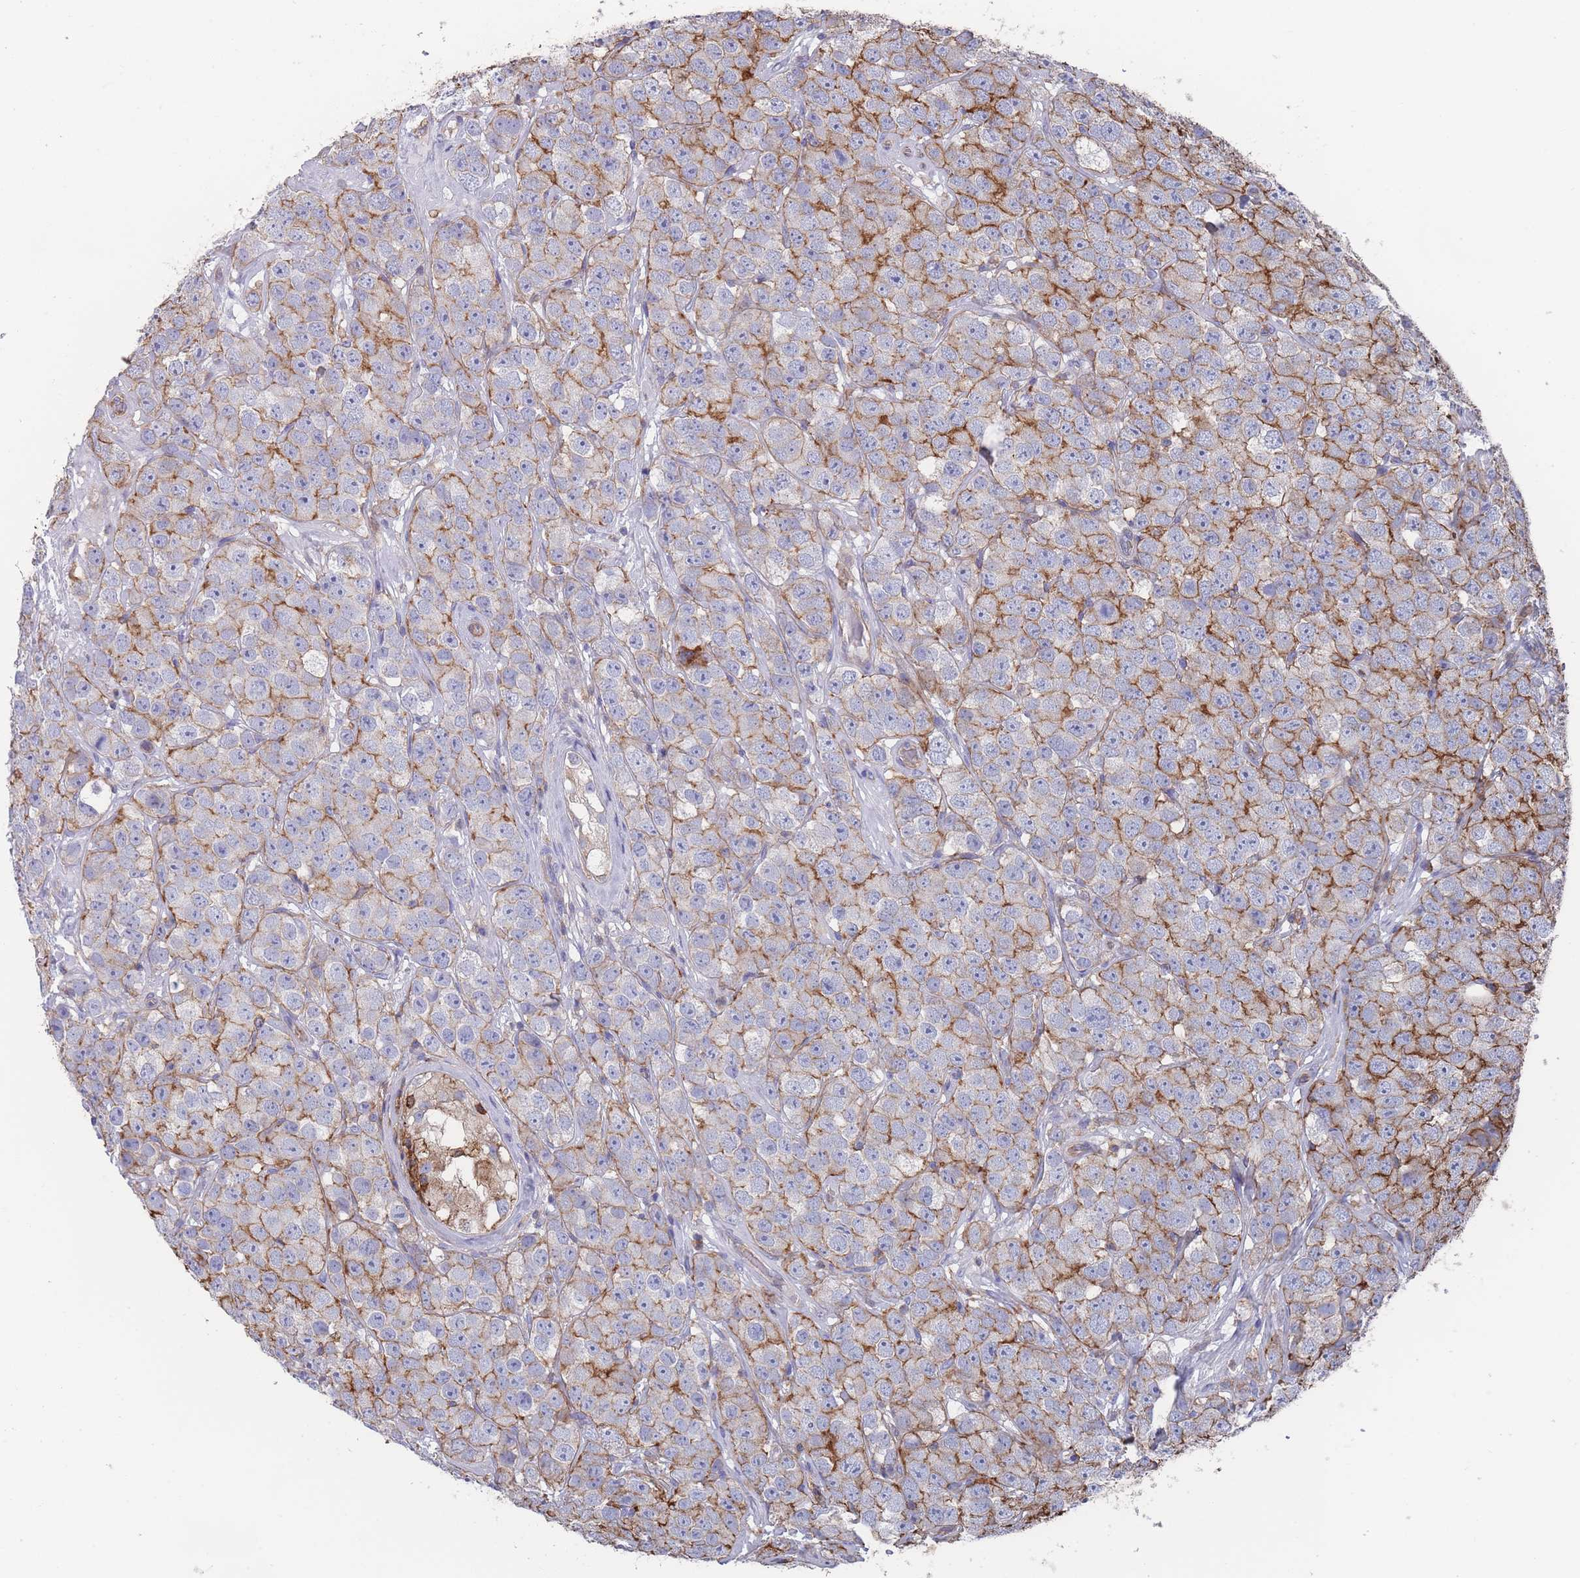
{"staining": {"intensity": "strong", "quantity": "25%-75%", "location": "cytoplasmic/membranous"}, "tissue": "testis cancer", "cell_type": "Tumor cells", "image_type": "cancer", "snomed": [{"axis": "morphology", "description": "Seminoma, NOS"}, {"axis": "topography", "description": "Testis"}], "caption": "Testis cancer (seminoma) was stained to show a protein in brown. There is high levels of strong cytoplasmic/membranous expression in about 25%-75% of tumor cells.", "gene": "SCCPDH", "patient": {"sex": "male", "age": 28}}